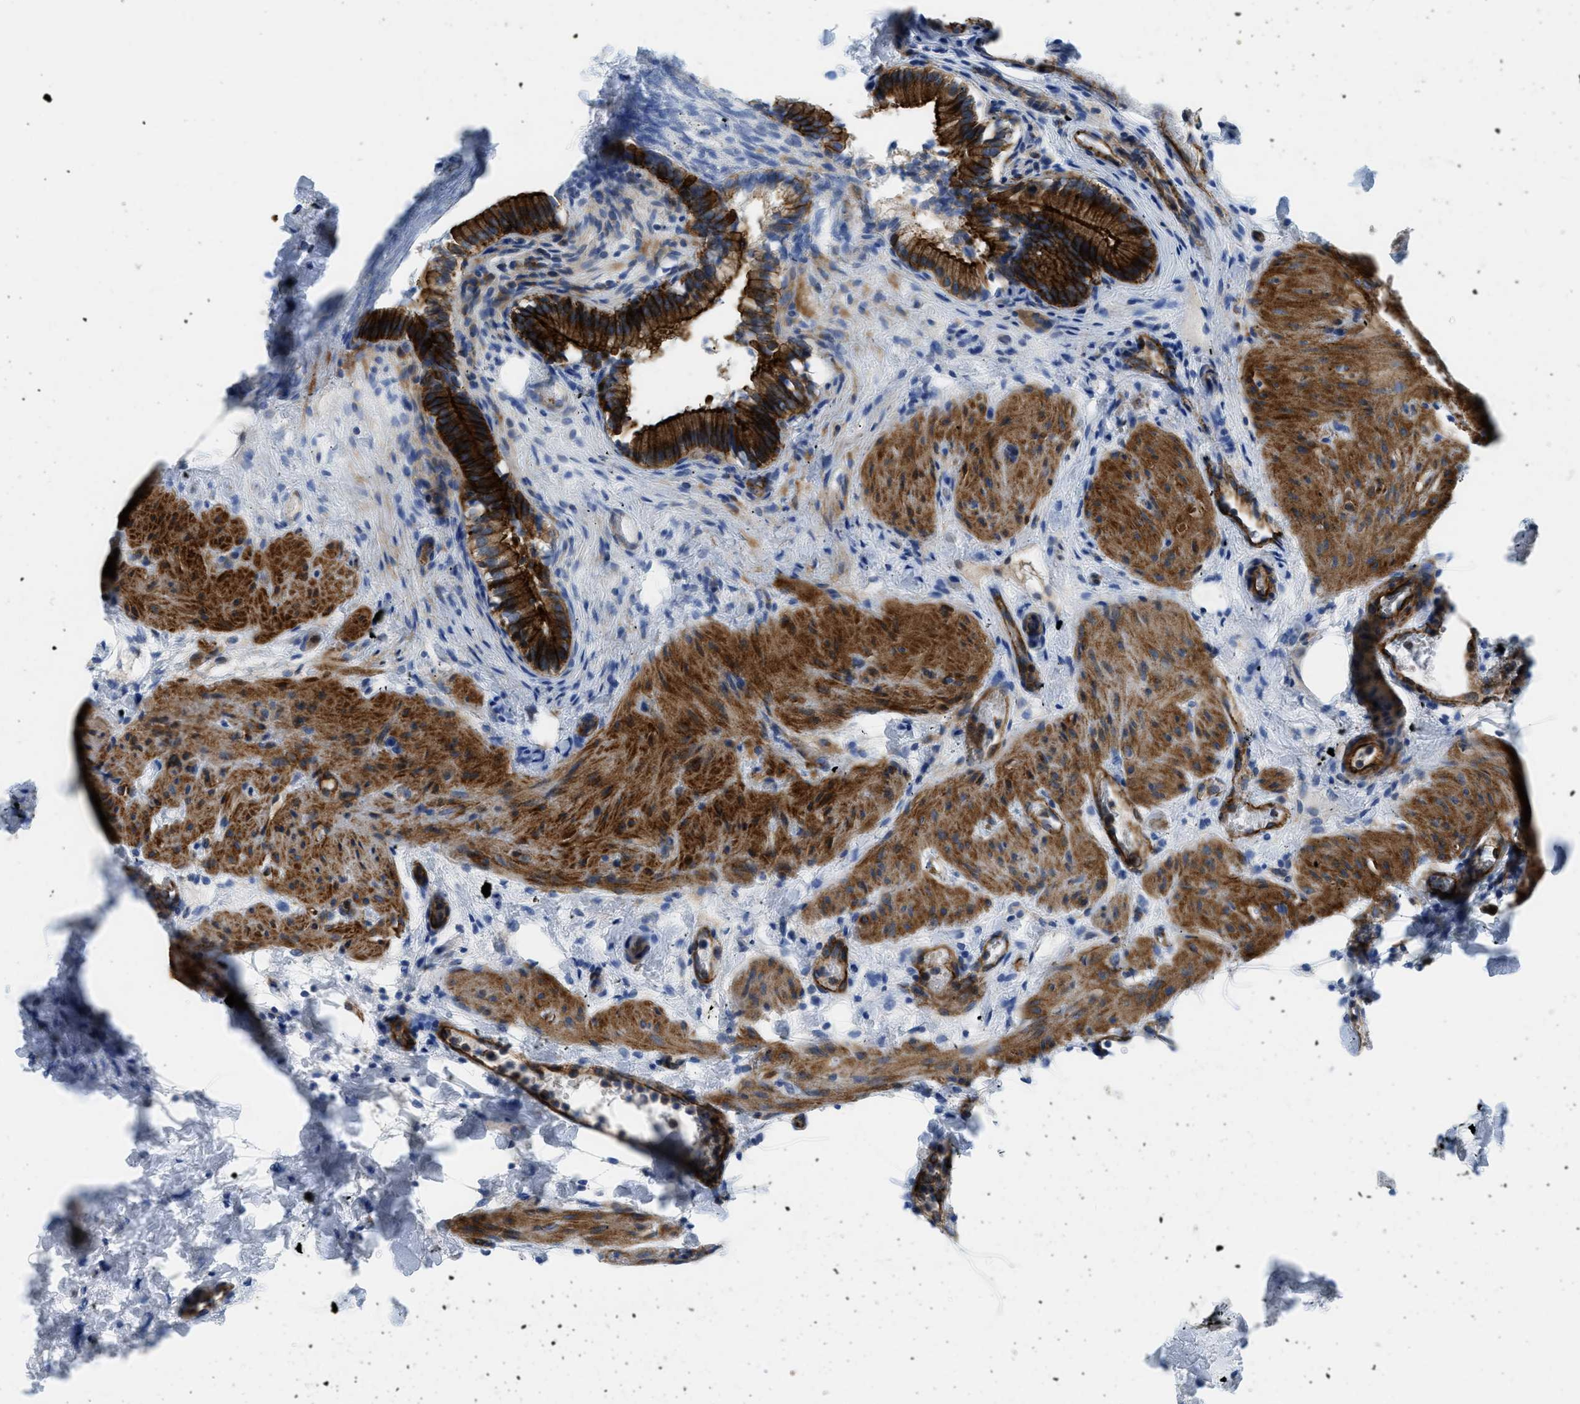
{"staining": {"intensity": "strong", "quantity": ">75%", "location": "cytoplasmic/membranous"}, "tissue": "gallbladder", "cell_type": "Glandular cells", "image_type": "normal", "snomed": [{"axis": "morphology", "description": "Normal tissue, NOS"}, {"axis": "topography", "description": "Gallbladder"}], "caption": "Immunohistochemistry (IHC) of unremarkable human gallbladder reveals high levels of strong cytoplasmic/membranous positivity in about >75% of glandular cells. (DAB (3,3'-diaminobenzidine) = brown stain, brightfield microscopy at high magnification).", "gene": "CUTA", "patient": {"sex": "female", "age": 26}}